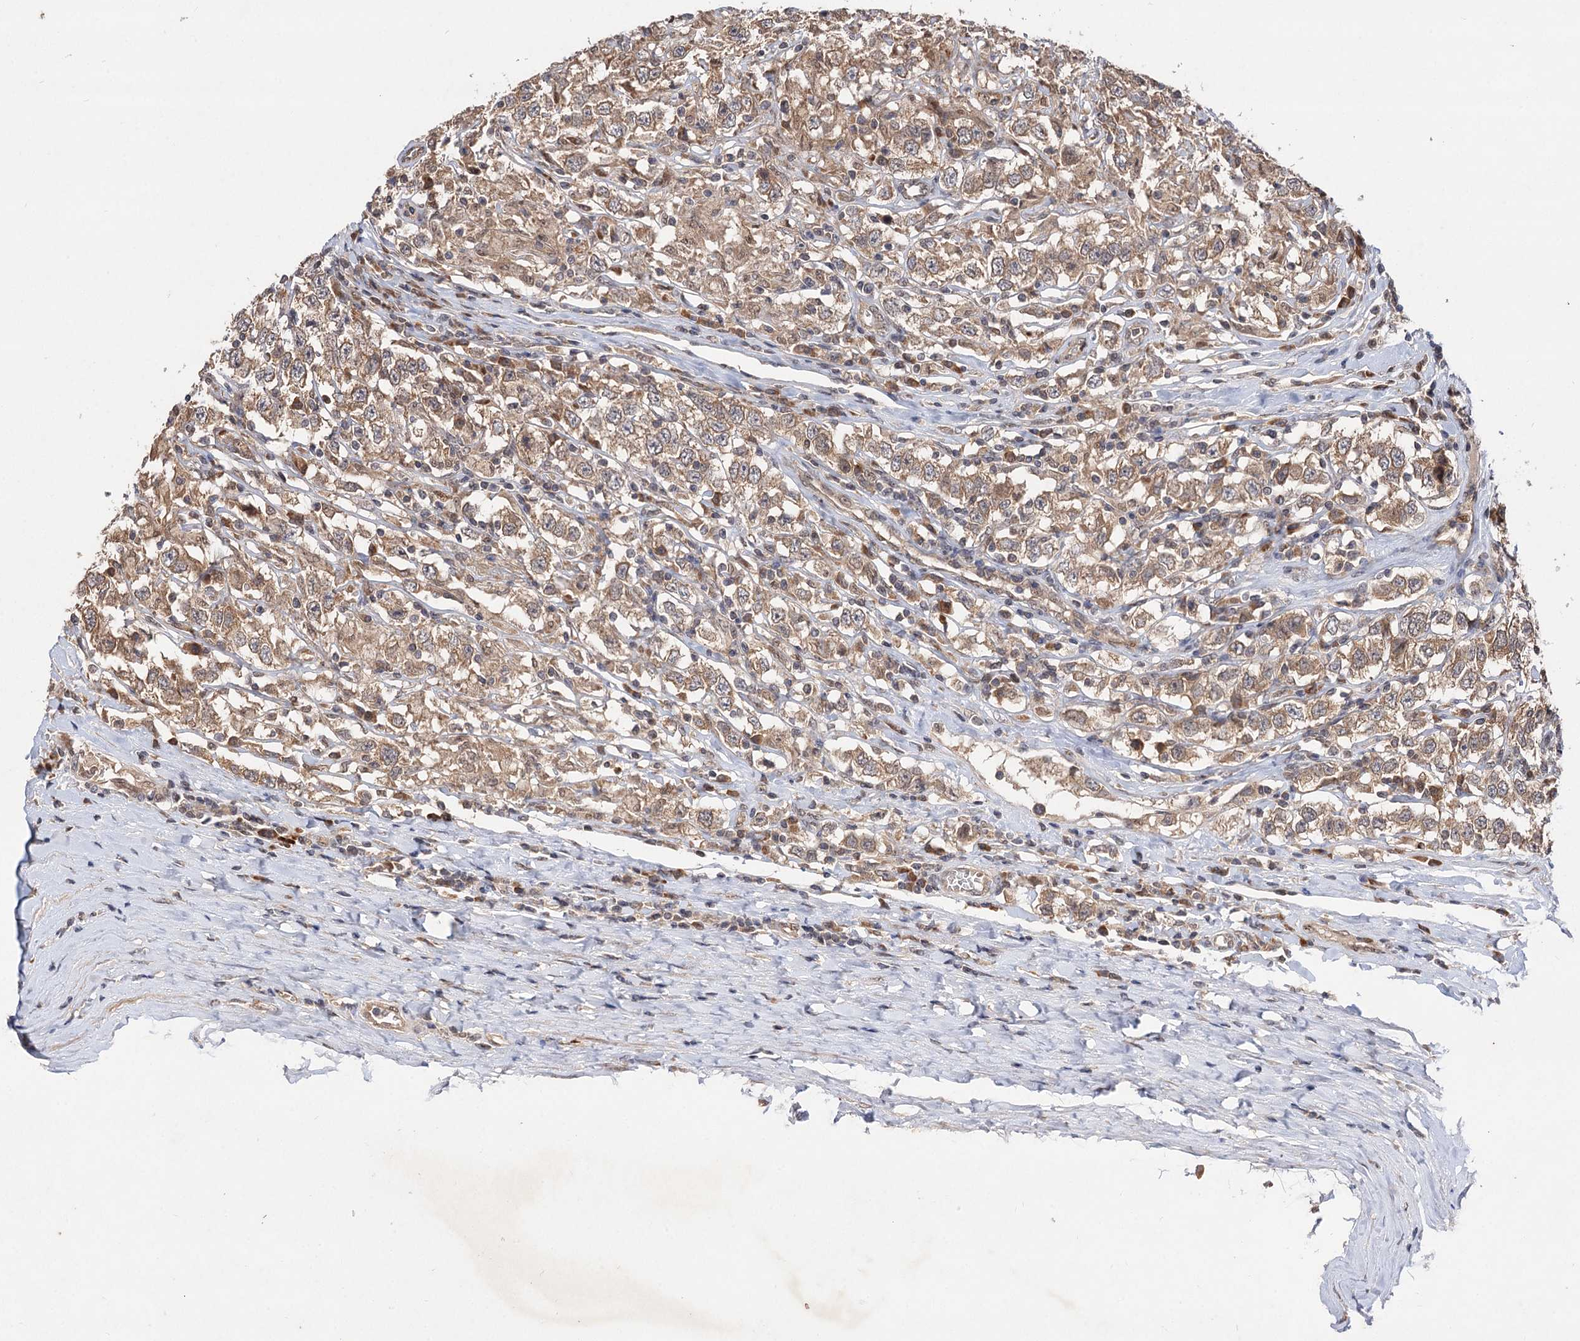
{"staining": {"intensity": "moderate", "quantity": ">75%", "location": "cytoplasmic/membranous"}, "tissue": "testis cancer", "cell_type": "Tumor cells", "image_type": "cancer", "snomed": [{"axis": "morphology", "description": "Seminoma, NOS"}, {"axis": "topography", "description": "Testis"}], "caption": "This histopathology image reveals testis seminoma stained with immunohistochemistry (IHC) to label a protein in brown. The cytoplasmic/membranous of tumor cells show moderate positivity for the protein. Nuclei are counter-stained blue.", "gene": "FBXW8", "patient": {"sex": "male", "age": 41}}